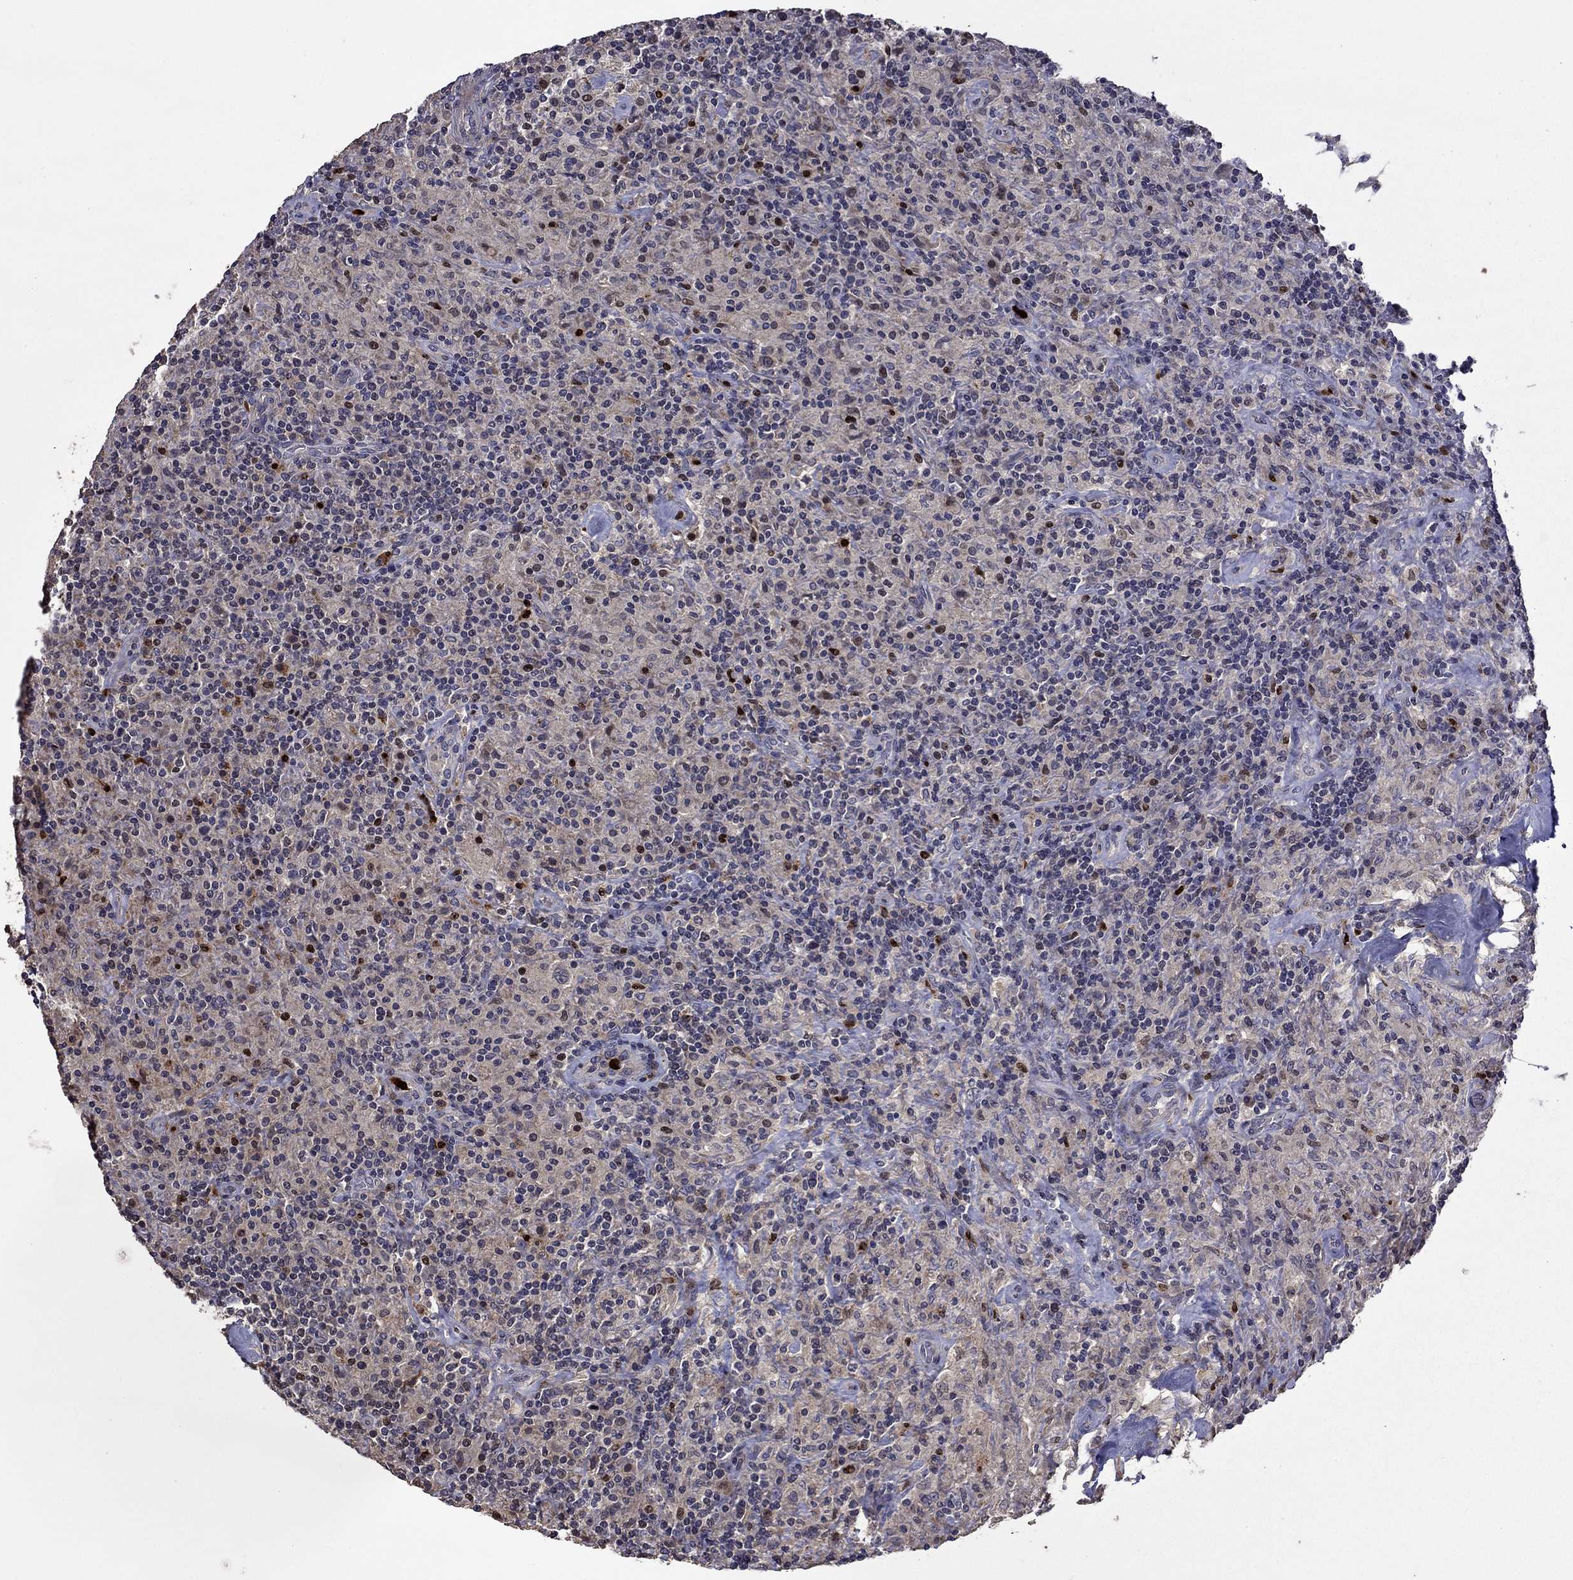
{"staining": {"intensity": "negative", "quantity": "none", "location": "none"}, "tissue": "lymphoma", "cell_type": "Tumor cells", "image_type": "cancer", "snomed": [{"axis": "morphology", "description": "Hodgkin's disease, NOS"}, {"axis": "topography", "description": "Lymph node"}], "caption": "High magnification brightfield microscopy of Hodgkin's disease stained with DAB (brown) and counterstained with hematoxylin (blue): tumor cells show no significant staining.", "gene": "SATB1", "patient": {"sex": "male", "age": 70}}